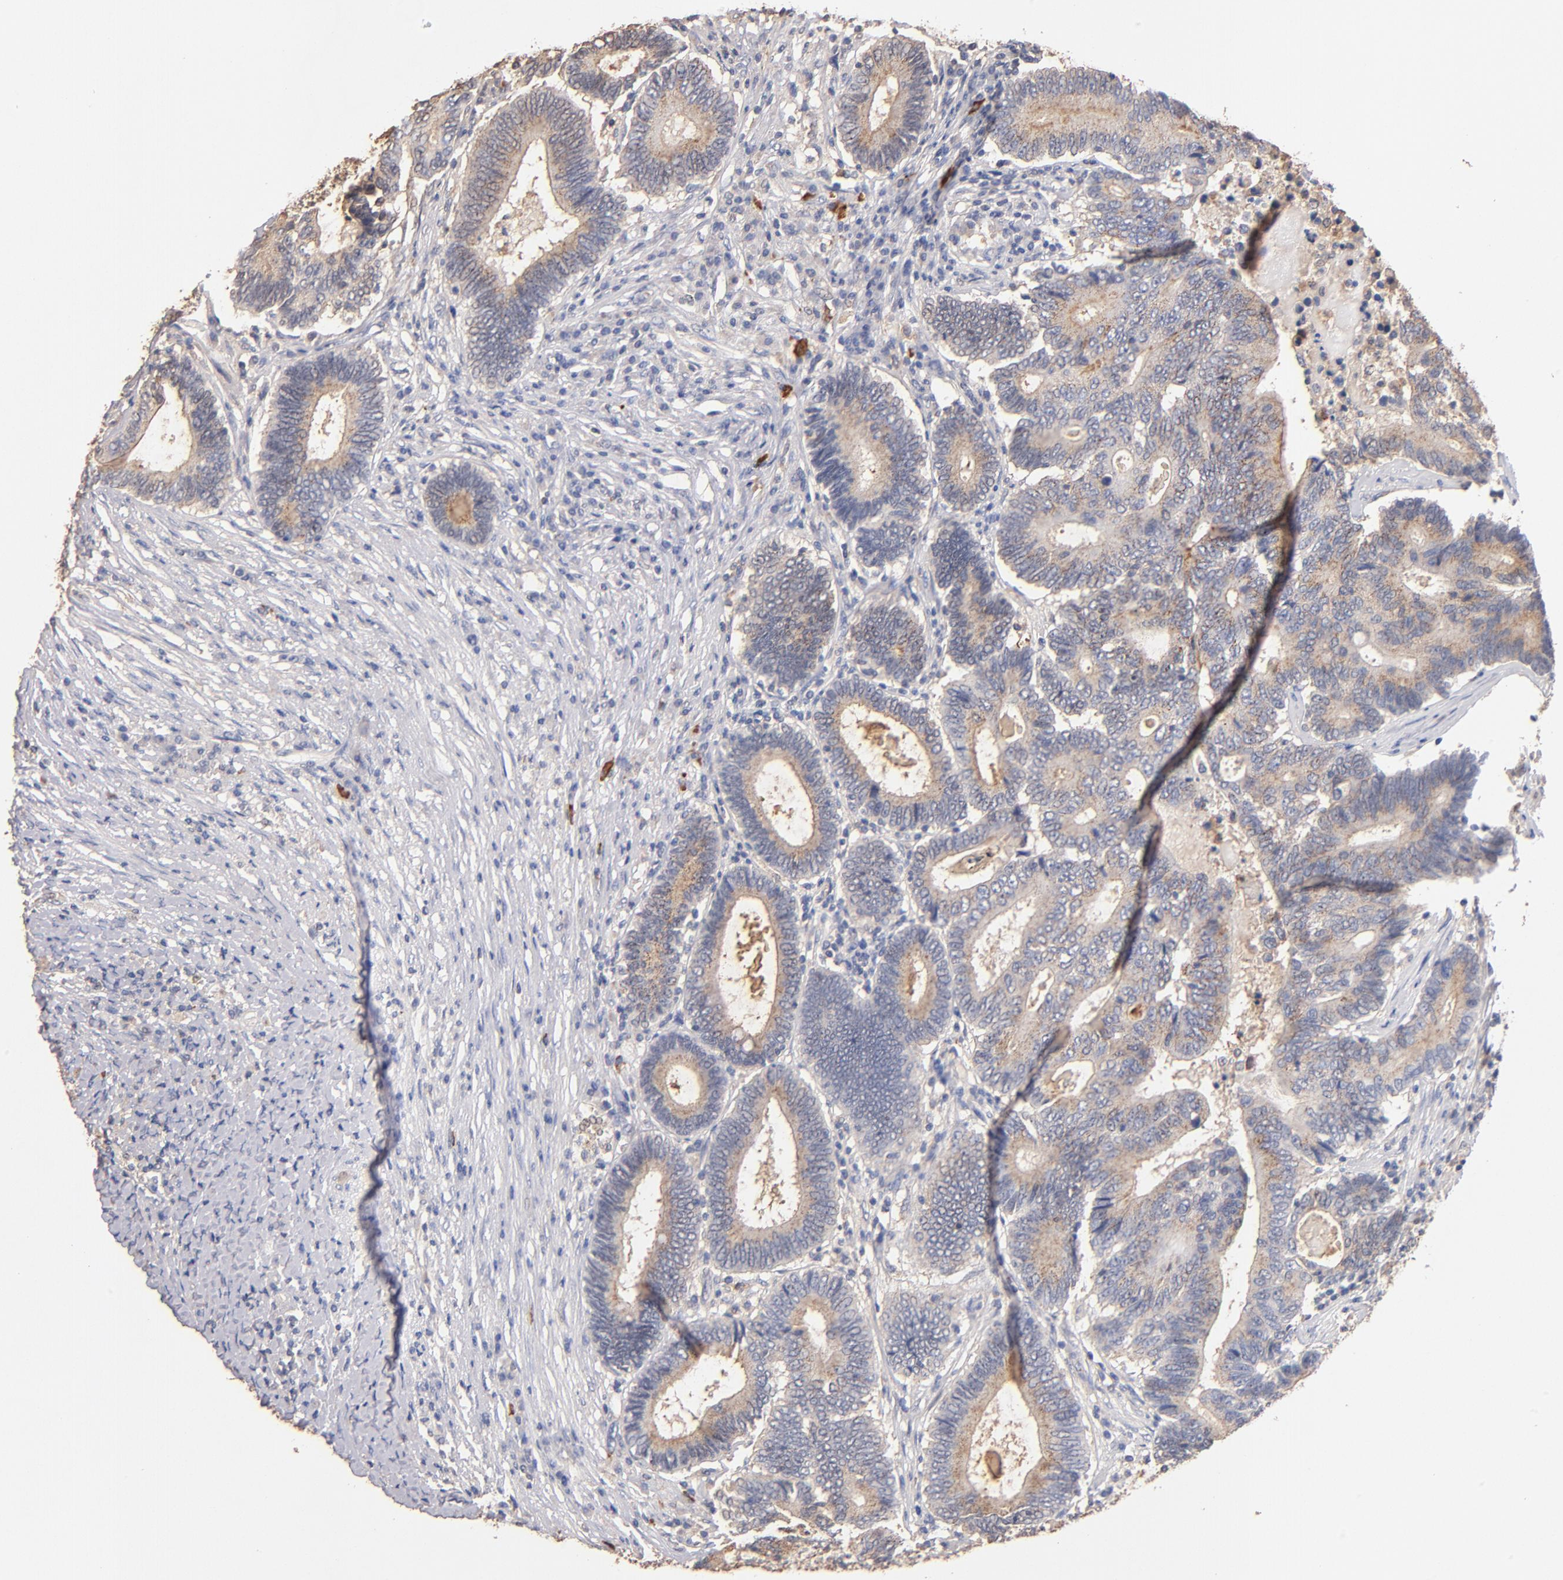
{"staining": {"intensity": "weak", "quantity": "25%-75%", "location": "cytoplasmic/membranous"}, "tissue": "colorectal cancer", "cell_type": "Tumor cells", "image_type": "cancer", "snomed": [{"axis": "morphology", "description": "Adenocarcinoma, NOS"}, {"axis": "topography", "description": "Colon"}], "caption": "Immunohistochemistry (IHC) staining of adenocarcinoma (colorectal), which exhibits low levels of weak cytoplasmic/membranous staining in about 25%-75% of tumor cells indicating weak cytoplasmic/membranous protein expression. The staining was performed using DAB (3,3'-diaminobenzidine) (brown) for protein detection and nuclei were counterstained in hematoxylin (blue).", "gene": "RO60", "patient": {"sex": "female", "age": 78}}